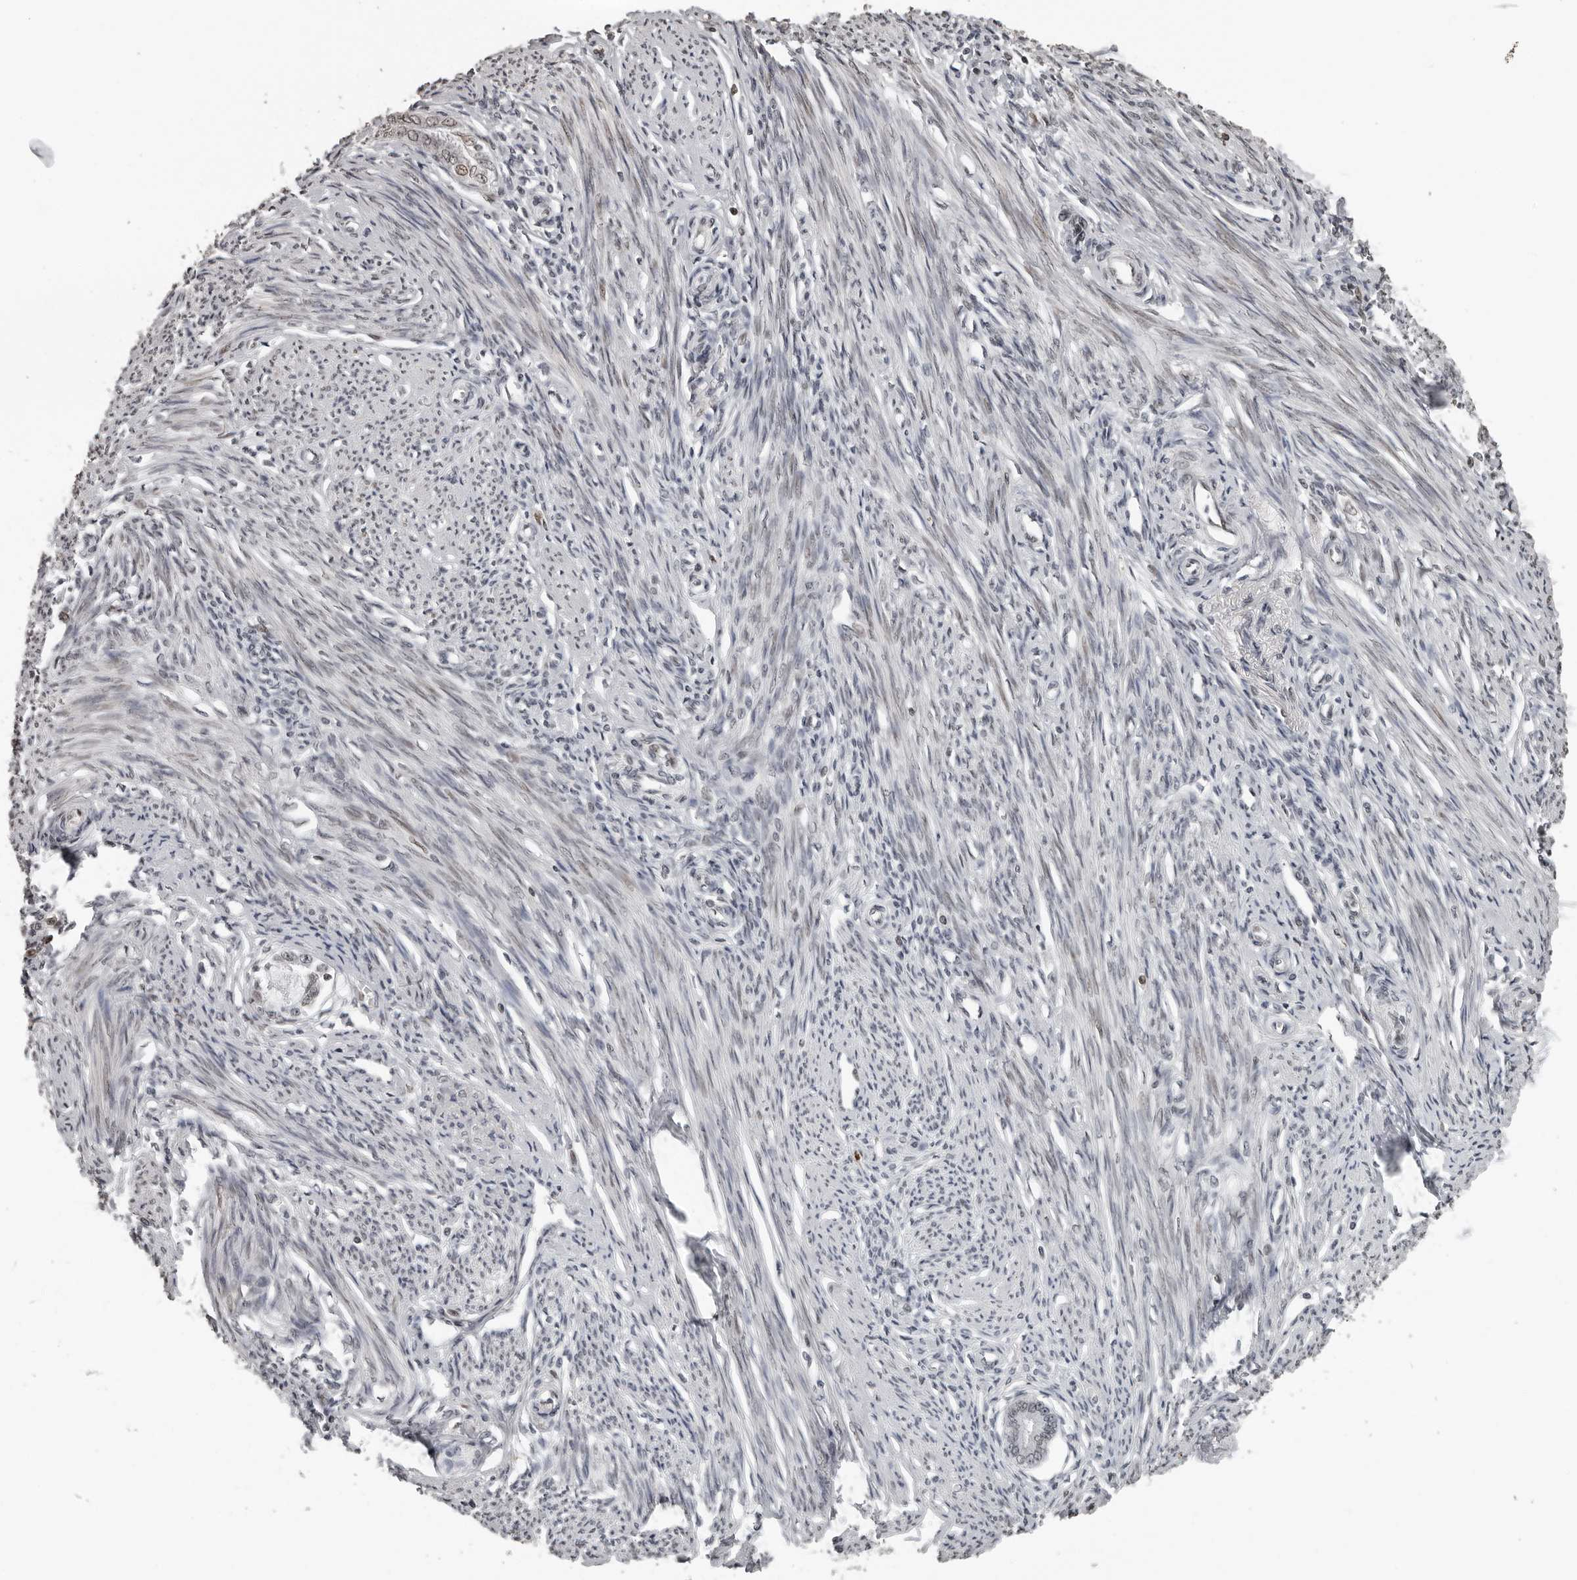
{"staining": {"intensity": "negative", "quantity": "none", "location": "none"}, "tissue": "endometrium", "cell_type": "Cells in endometrial stroma", "image_type": "normal", "snomed": [{"axis": "morphology", "description": "Normal tissue, NOS"}, {"axis": "topography", "description": "Endometrium"}], "caption": "This is a image of immunohistochemistry (IHC) staining of unremarkable endometrium, which shows no staining in cells in endometrial stroma. (Brightfield microscopy of DAB (3,3'-diaminobenzidine) immunohistochemistry at high magnification).", "gene": "ORC1", "patient": {"sex": "female", "age": 56}}